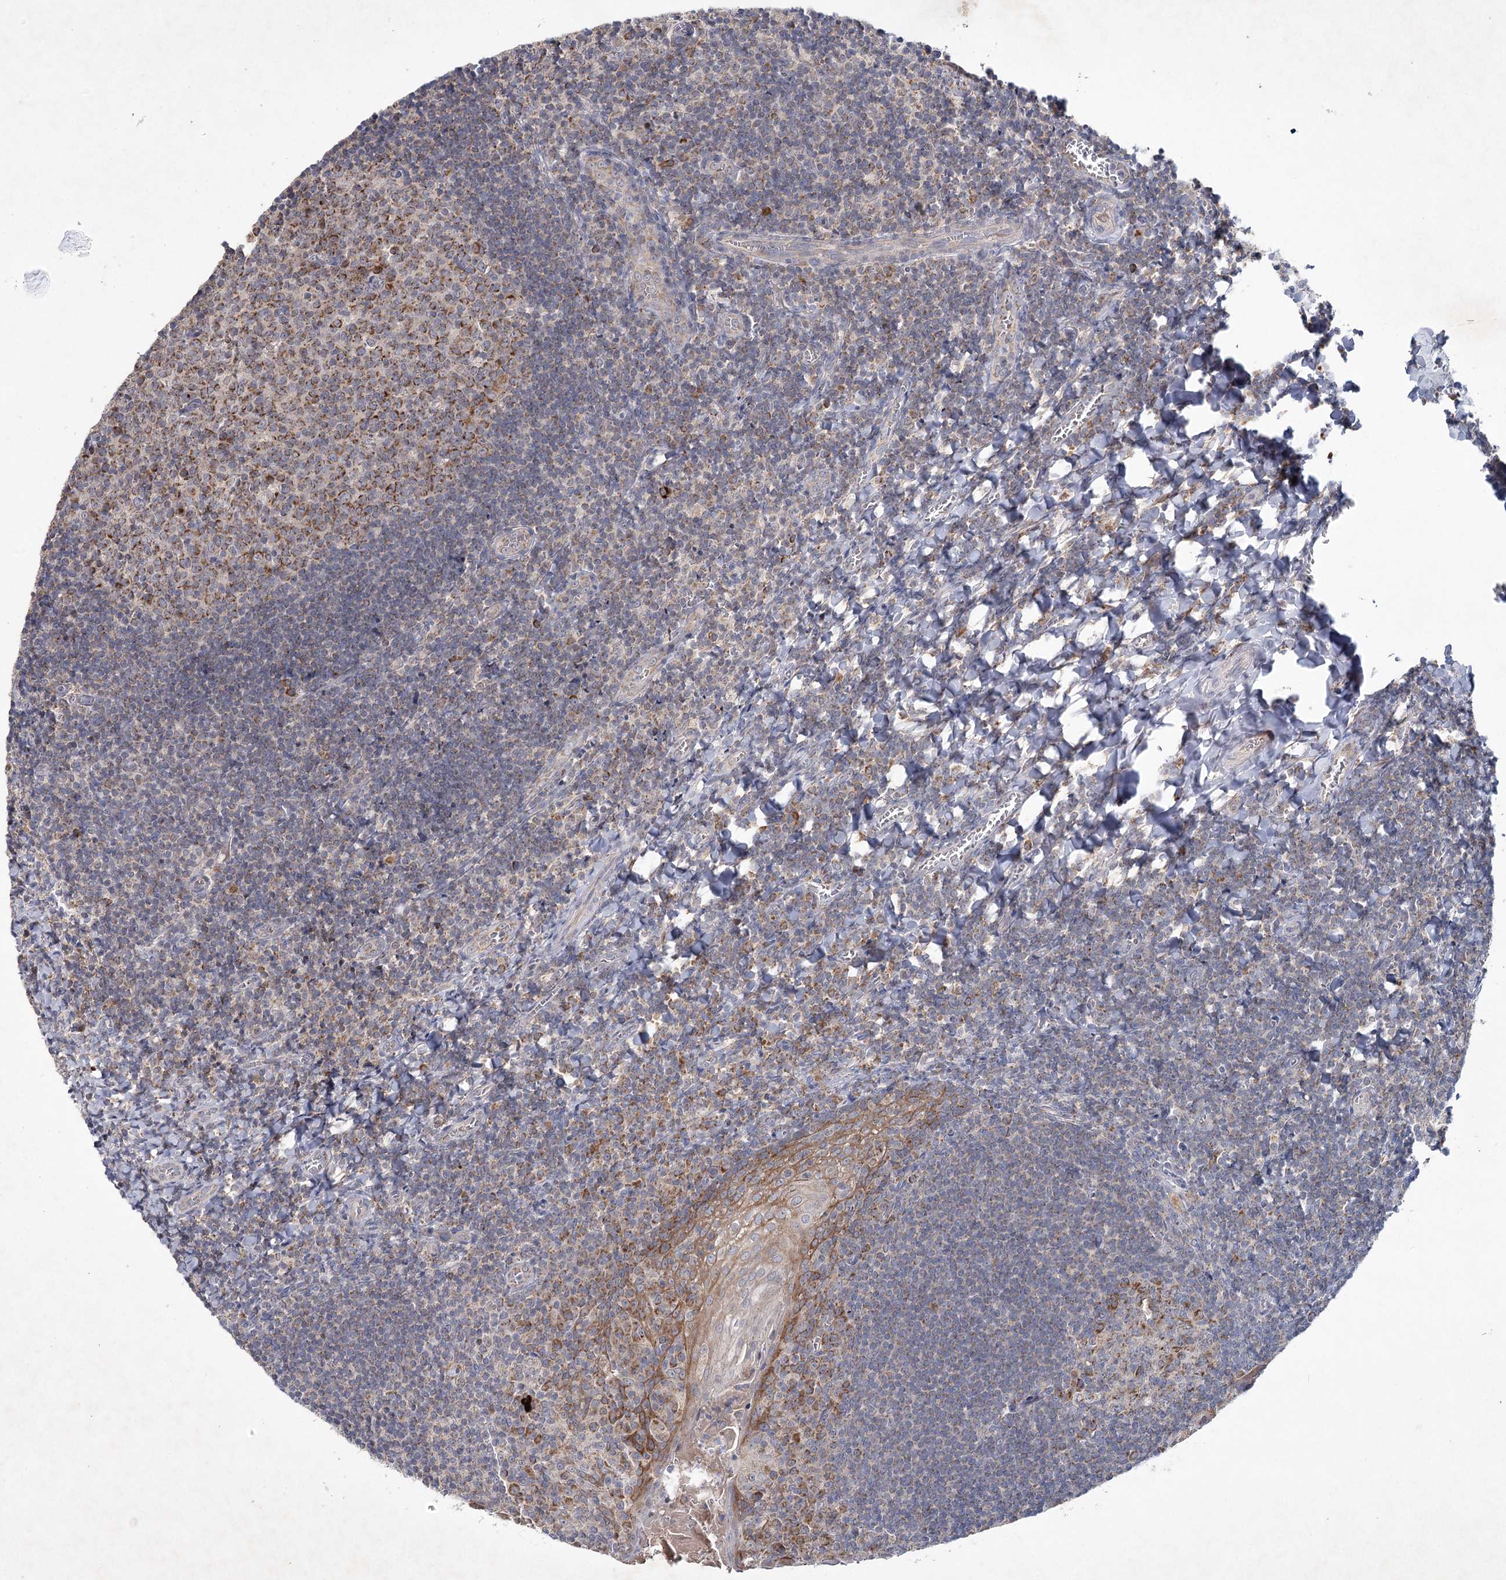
{"staining": {"intensity": "strong", "quantity": "25%-75%", "location": "cytoplasmic/membranous"}, "tissue": "tonsil", "cell_type": "Germinal center cells", "image_type": "normal", "snomed": [{"axis": "morphology", "description": "Normal tissue, NOS"}, {"axis": "topography", "description": "Tonsil"}], "caption": "Protein positivity by immunohistochemistry displays strong cytoplasmic/membranous staining in about 25%-75% of germinal center cells in unremarkable tonsil. The protein is shown in brown color, while the nuclei are stained blue.", "gene": "MRPL44", "patient": {"sex": "male", "age": 27}}